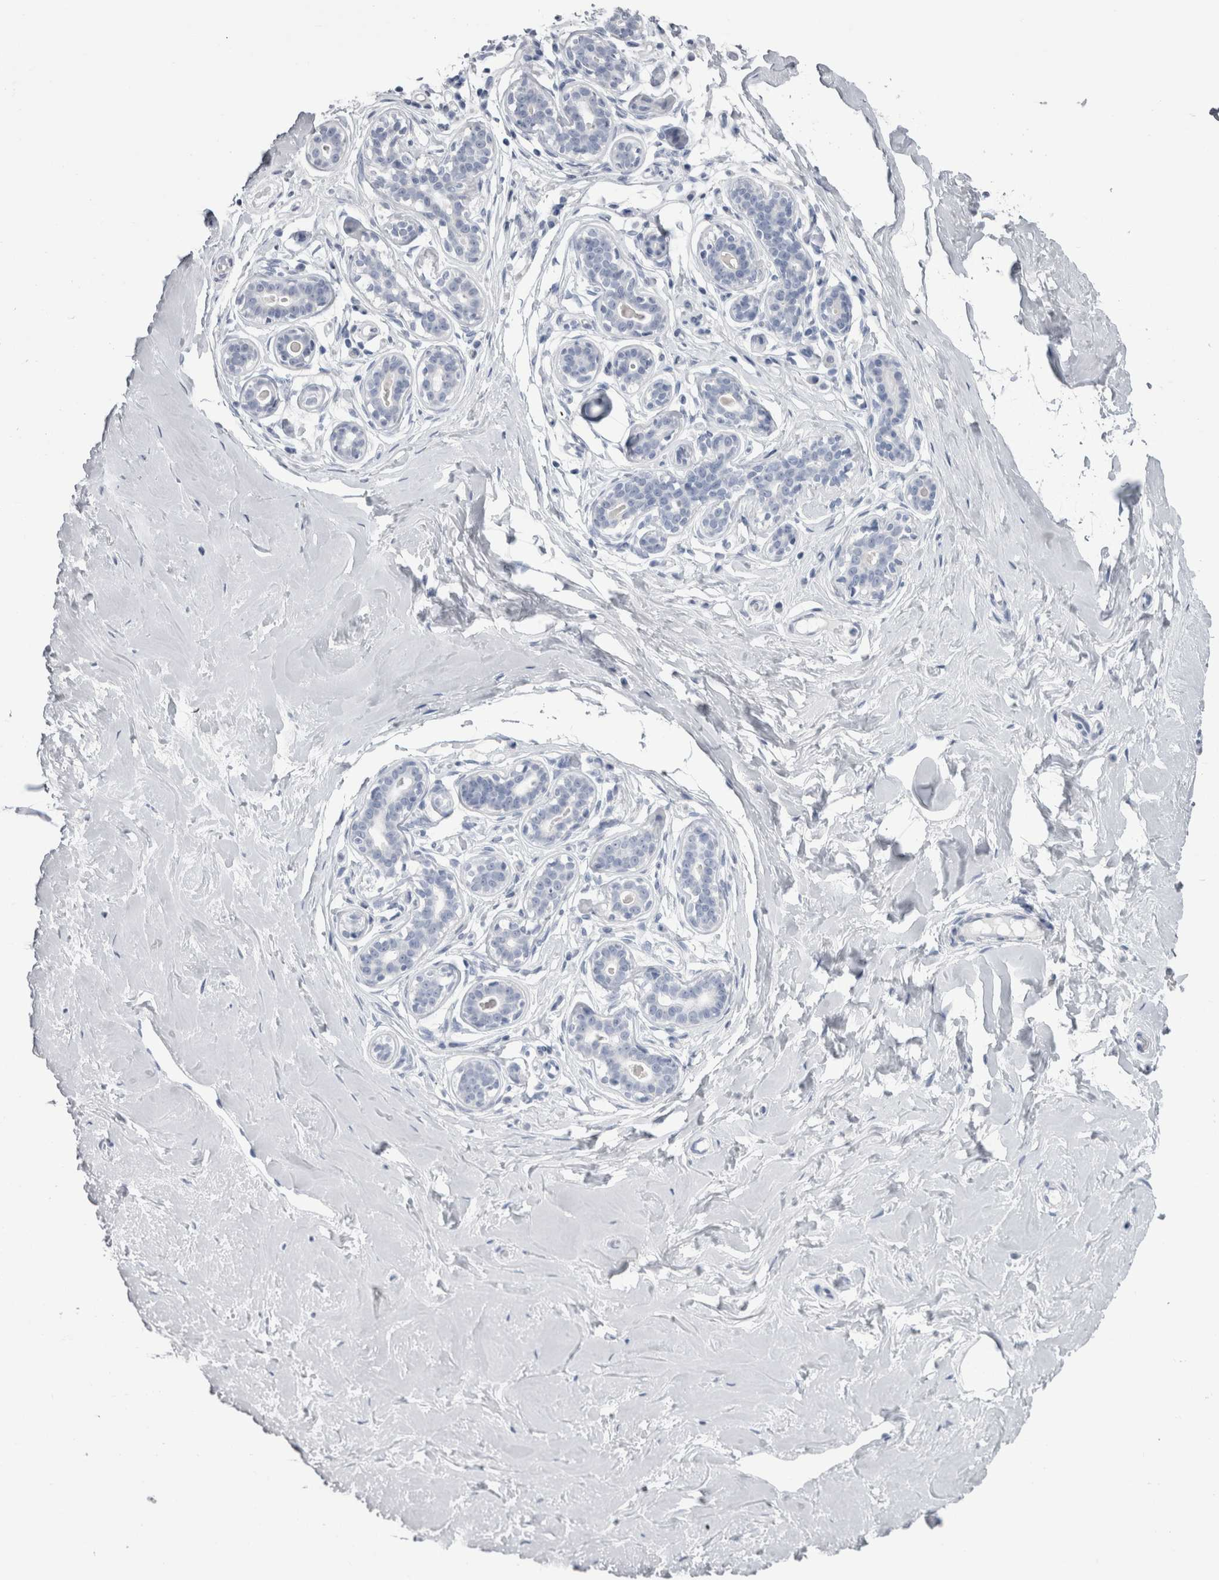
{"staining": {"intensity": "negative", "quantity": "none", "location": "none"}, "tissue": "breast", "cell_type": "Adipocytes", "image_type": "normal", "snomed": [{"axis": "morphology", "description": "Normal tissue, NOS"}, {"axis": "morphology", "description": "Adenoma, NOS"}, {"axis": "topography", "description": "Breast"}], "caption": "The IHC image has no significant staining in adipocytes of breast.", "gene": "PTH", "patient": {"sex": "female", "age": 23}}